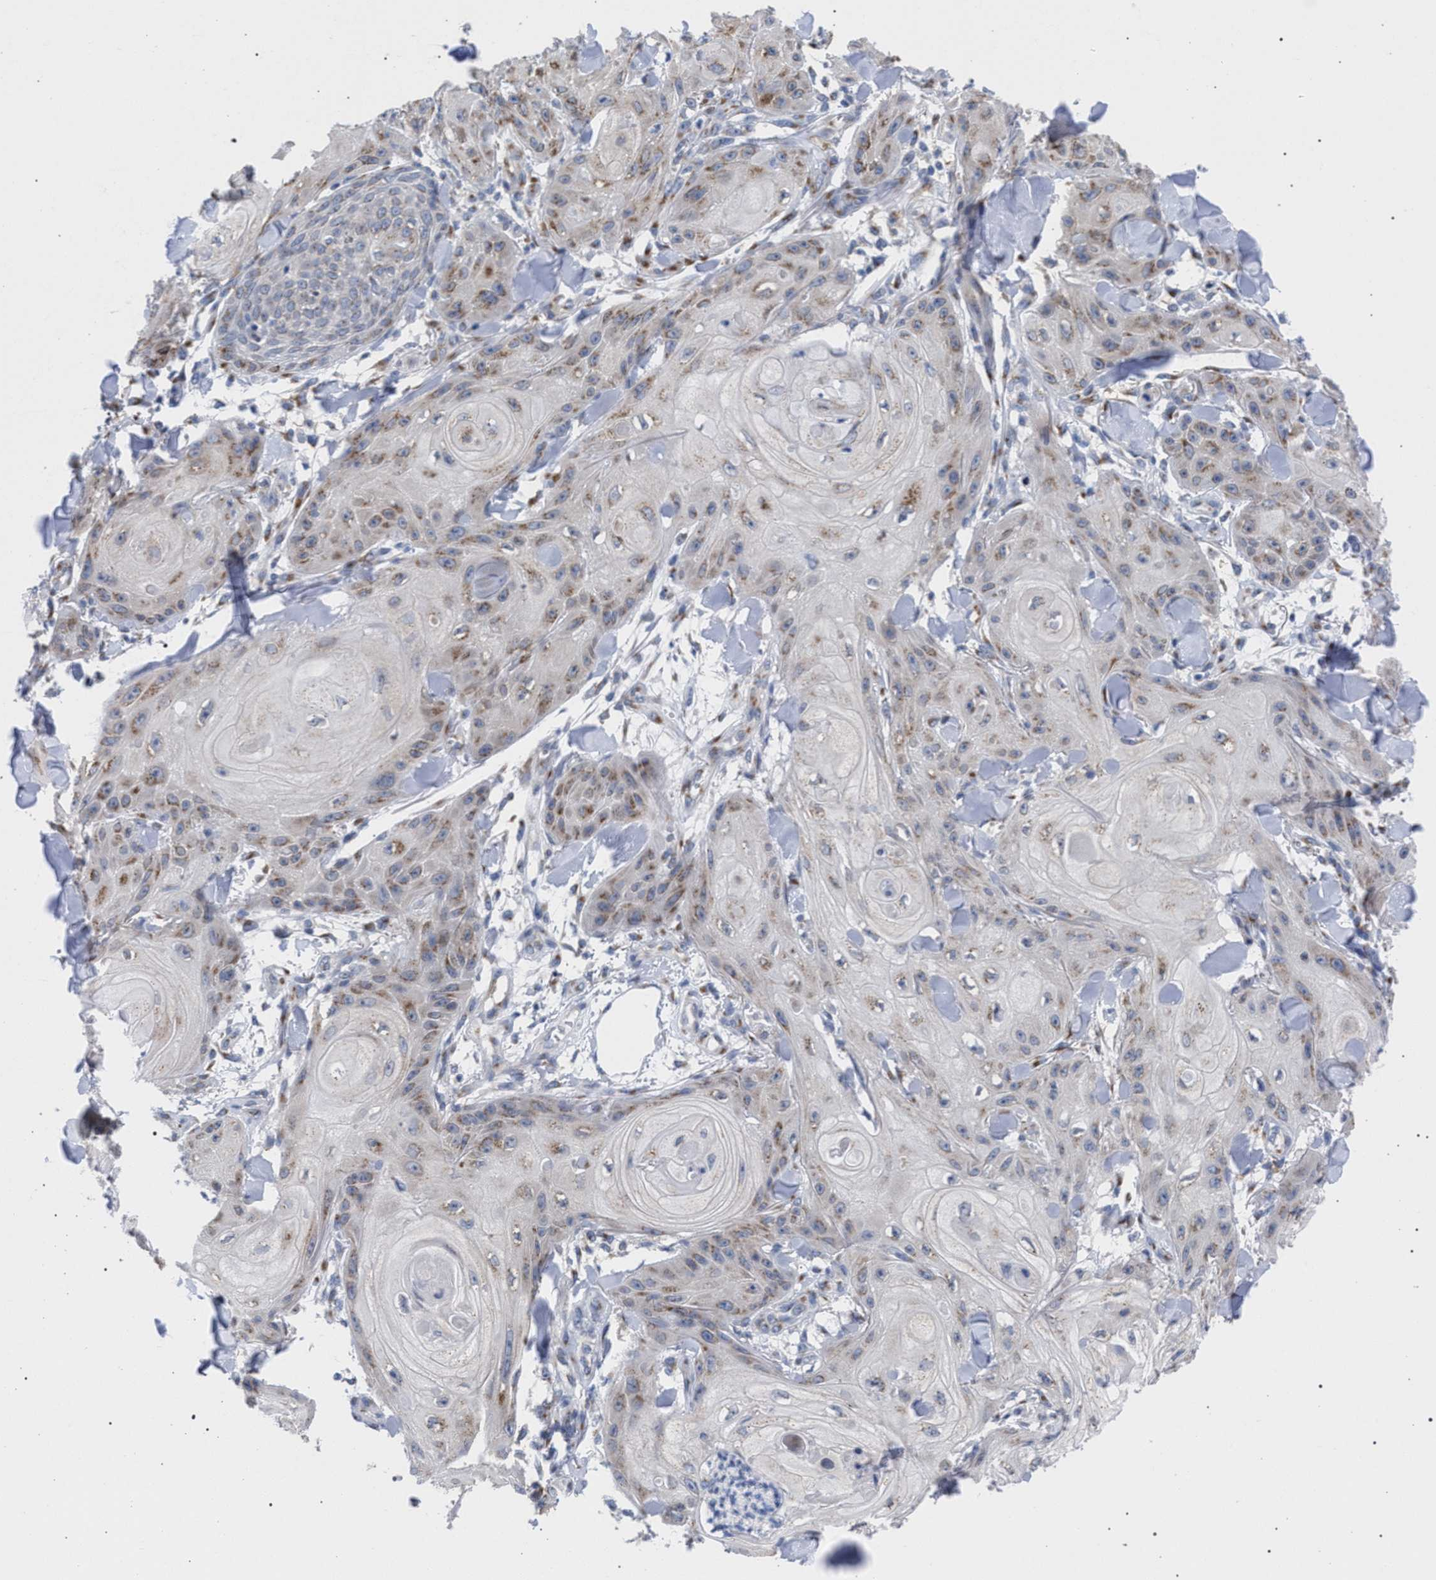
{"staining": {"intensity": "moderate", "quantity": ">75%", "location": "cytoplasmic/membranous"}, "tissue": "skin cancer", "cell_type": "Tumor cells", "image_type": "cancer", "snomed": [{"axis": "morphology", "description": "Squamous cell carcinoma, NOS"}, {"axis": "topography", "description": "Skin"}], "caption": "Protein staining reveals moderate cytoplasmic/membranous expression in approximately >75% of tumor cells in skin cancer.", "gene": "GOLGA2", "patient": {"sex": "male", "age": 74}}